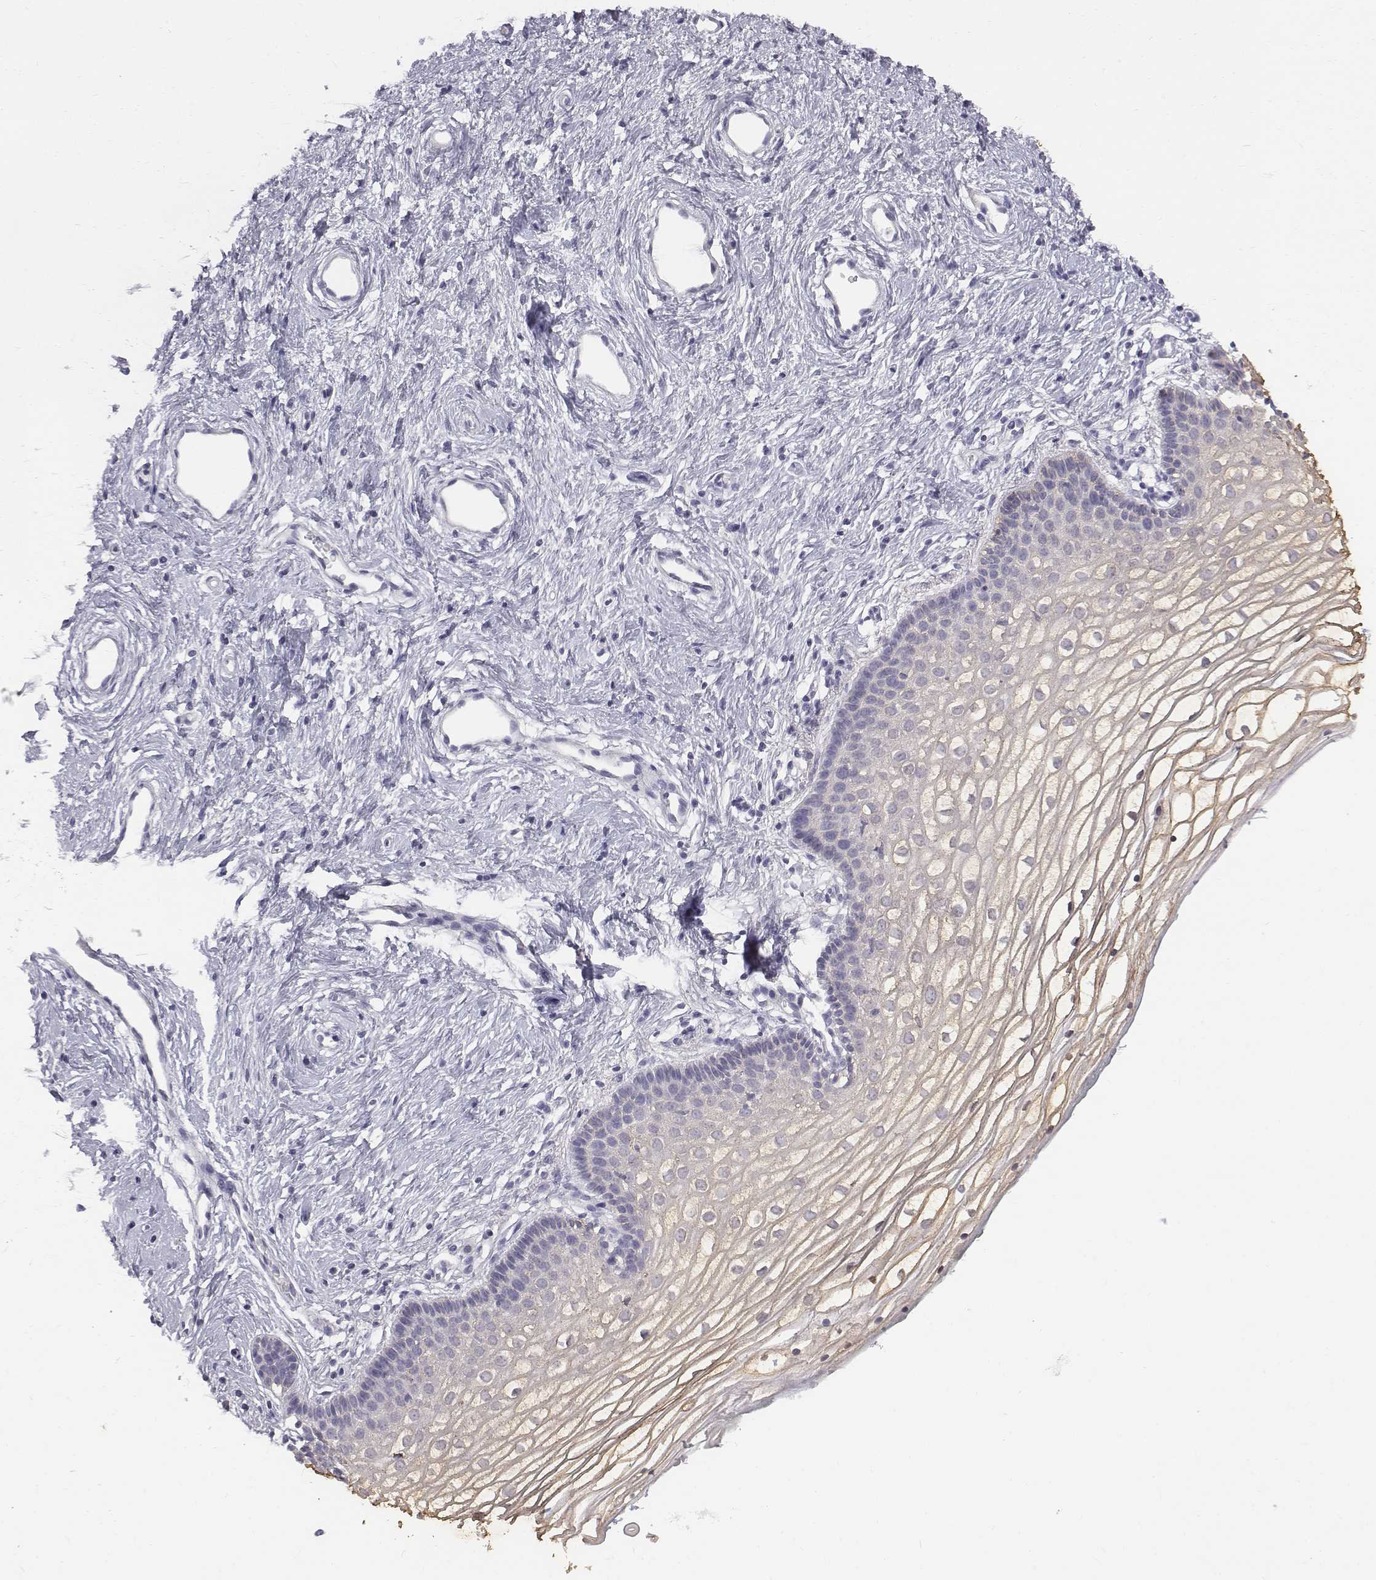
{"staining": {"intensity": "negative", "quantity": "none", "location": "none"}, "tissue": "vagina", "cell_type": "Squamous epithelial cells", "image_type": "normal", "snomed": [{"axis": "morphology", "description": "Normal tissue, NOS"}, {"axis": "topography", "description": "Vagina"}], "caption": "This image is of normal vagina stained with IHC to label a protein in brown with the nuclei are counter-stained blue. There is no positivity in squamous epithelial cells.", "gene": "C6orf58", "patient": {"sex": "female", "age": 36}}